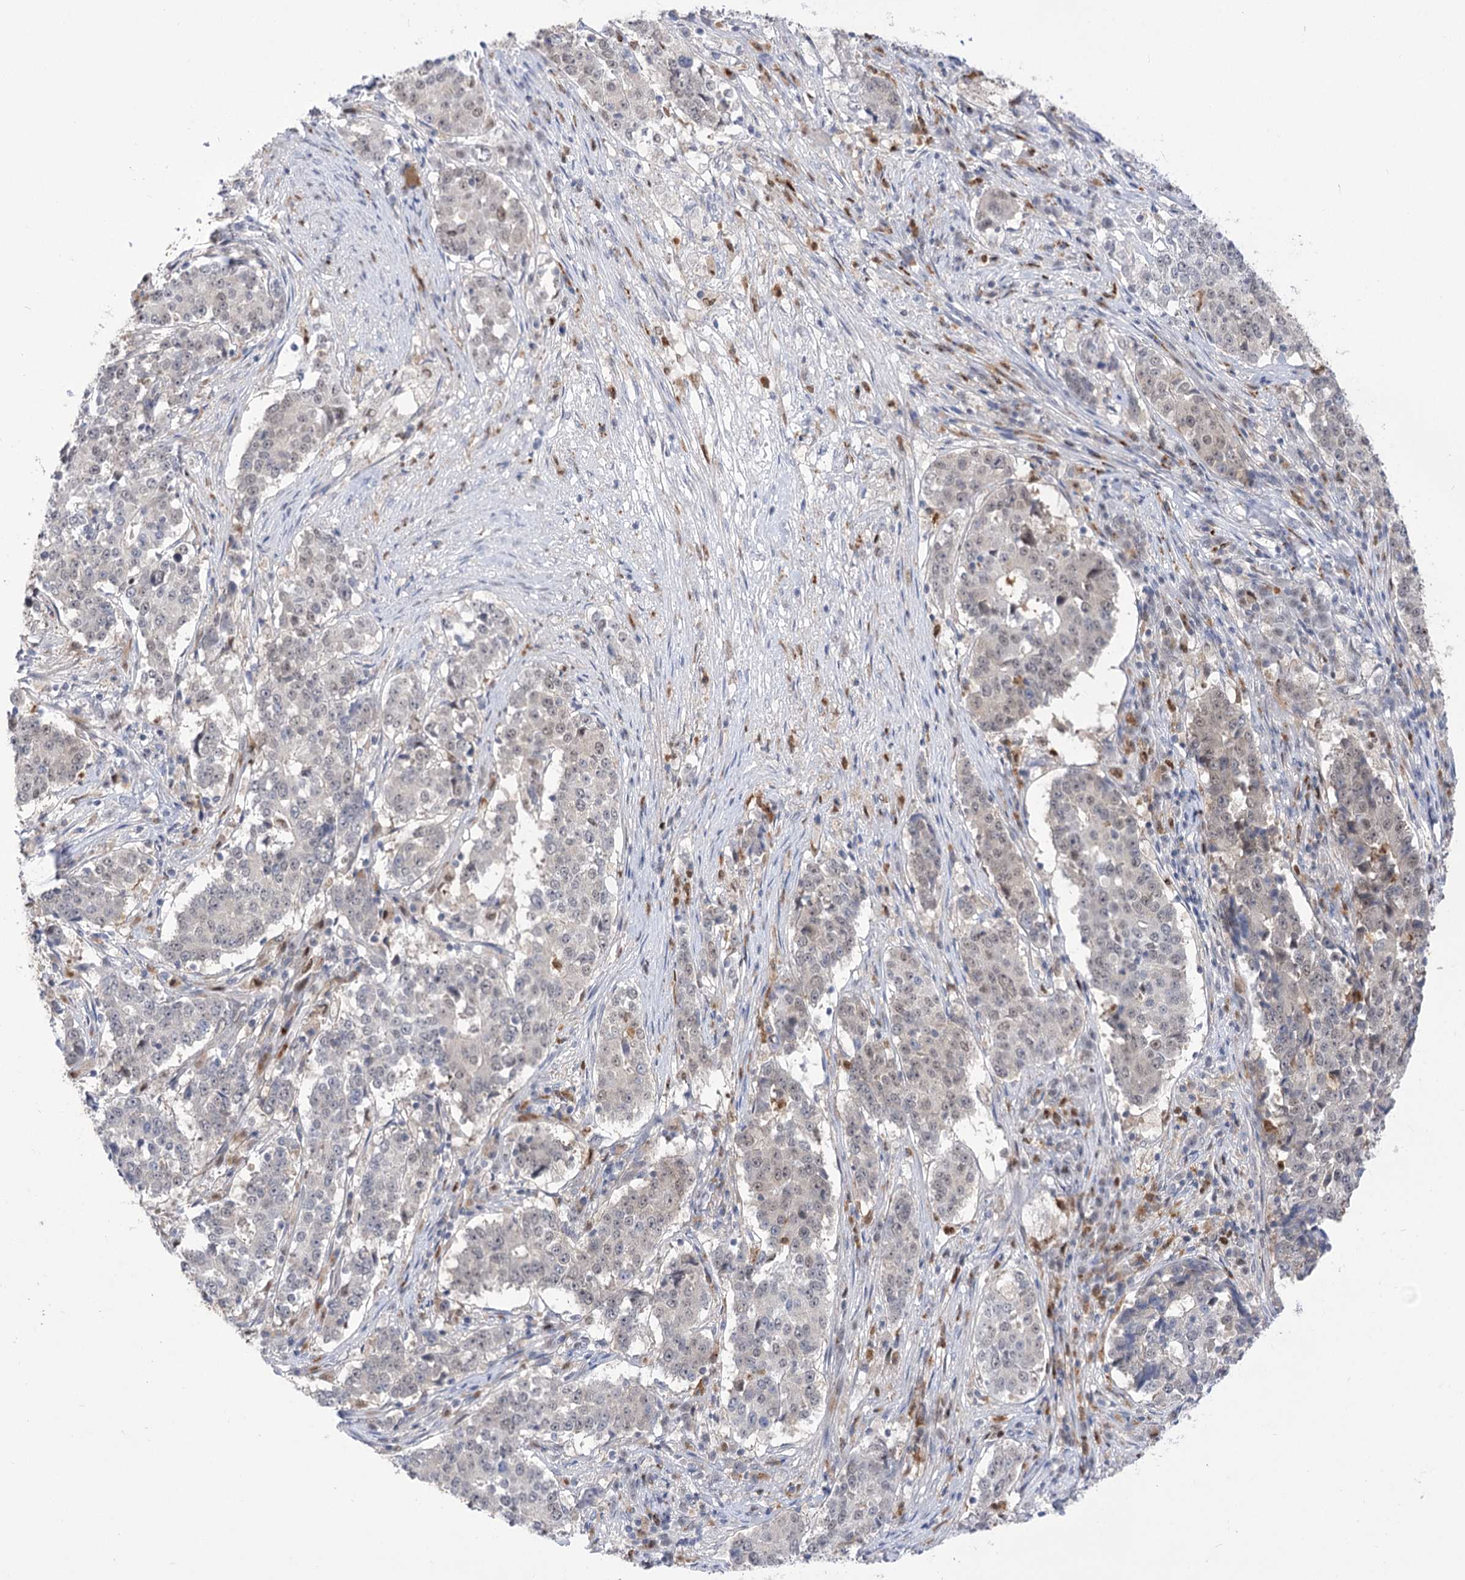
{"staining": {"intensity": "weak", "quantity": "<25%", "location": "nuclear"}, "tissue": "stomach cancer", "cell_type": "Tumor cells", "image_type": "cancer", "snomed": [{"axis": "morphology", "description": "Adenocarcinoma, NOS"}, {"axis": "topography", "description": "Stomach"}], "caption": "DAB (3,3'-diaminobenzidine) immunohistochemical staining of stomach adenocarcinoma reveals no significant expression in tumor cells. (Stains: DAB immunohistochemistry with hematoxylin counter stain, Microscopy: brightfield microscopy at high magnification).", "gene": "SIAE", "patient": {"sex": "male", "age": 59}}